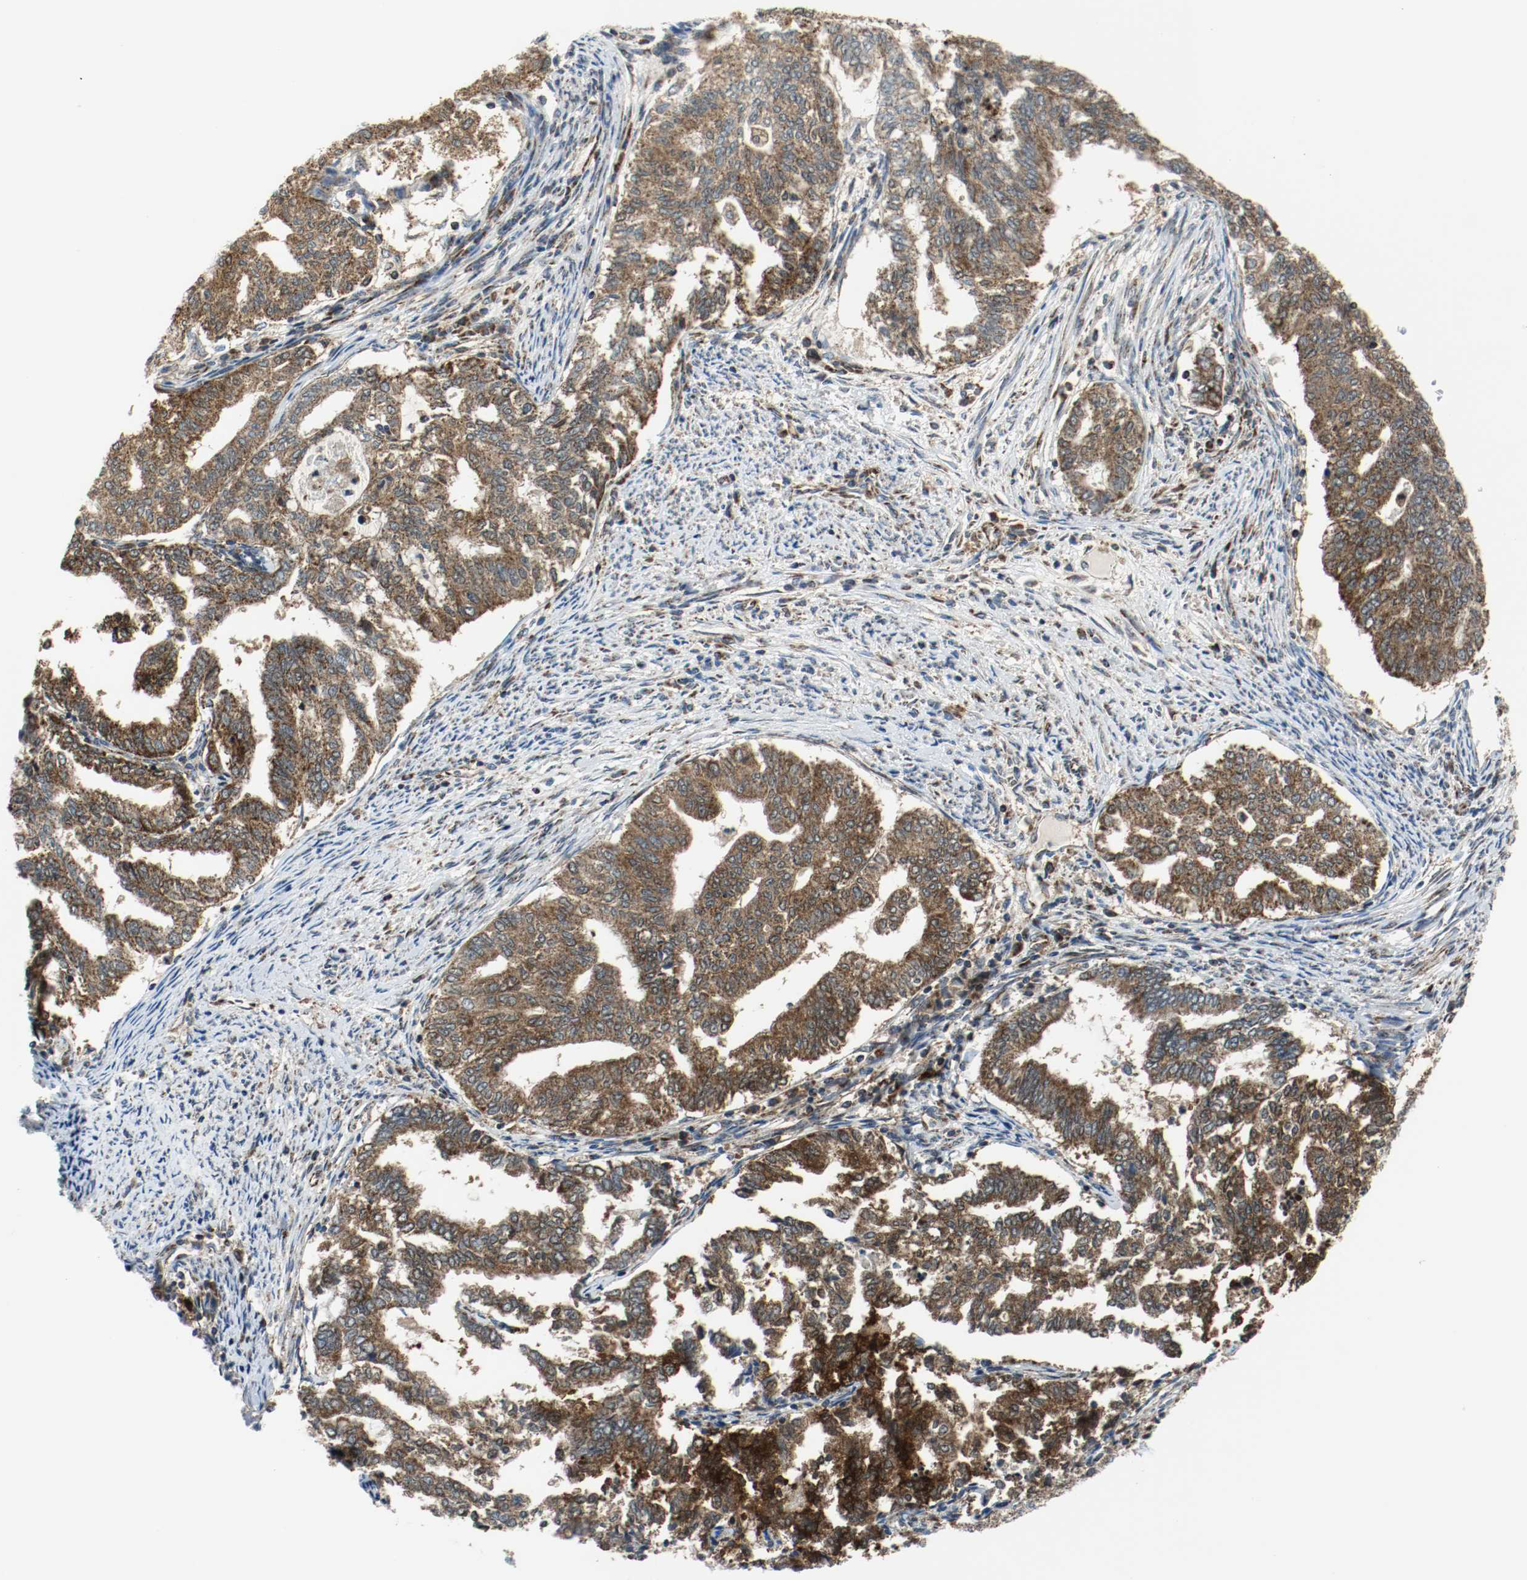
{"staining": {"intensity": "strong", "quantity": ">75%", "location": "cytoplasmic/membranous"}, "tissue": "endometrial cancer", "cell_type": "Tumor cells", "image_type": "cancer", "snomed": [{"axis": "morphology", "description": "Adenocarcinoma, NOS"}, {"axis": "topography", "description": "Endometrium"}], "caption": "Protein staining displays strong cytoplasmic/membranous expression in about >75% of tumor cells in endometrial cancer.", "gene": "TXNRD1", "patient": {"sex": "female", "age": 79}}